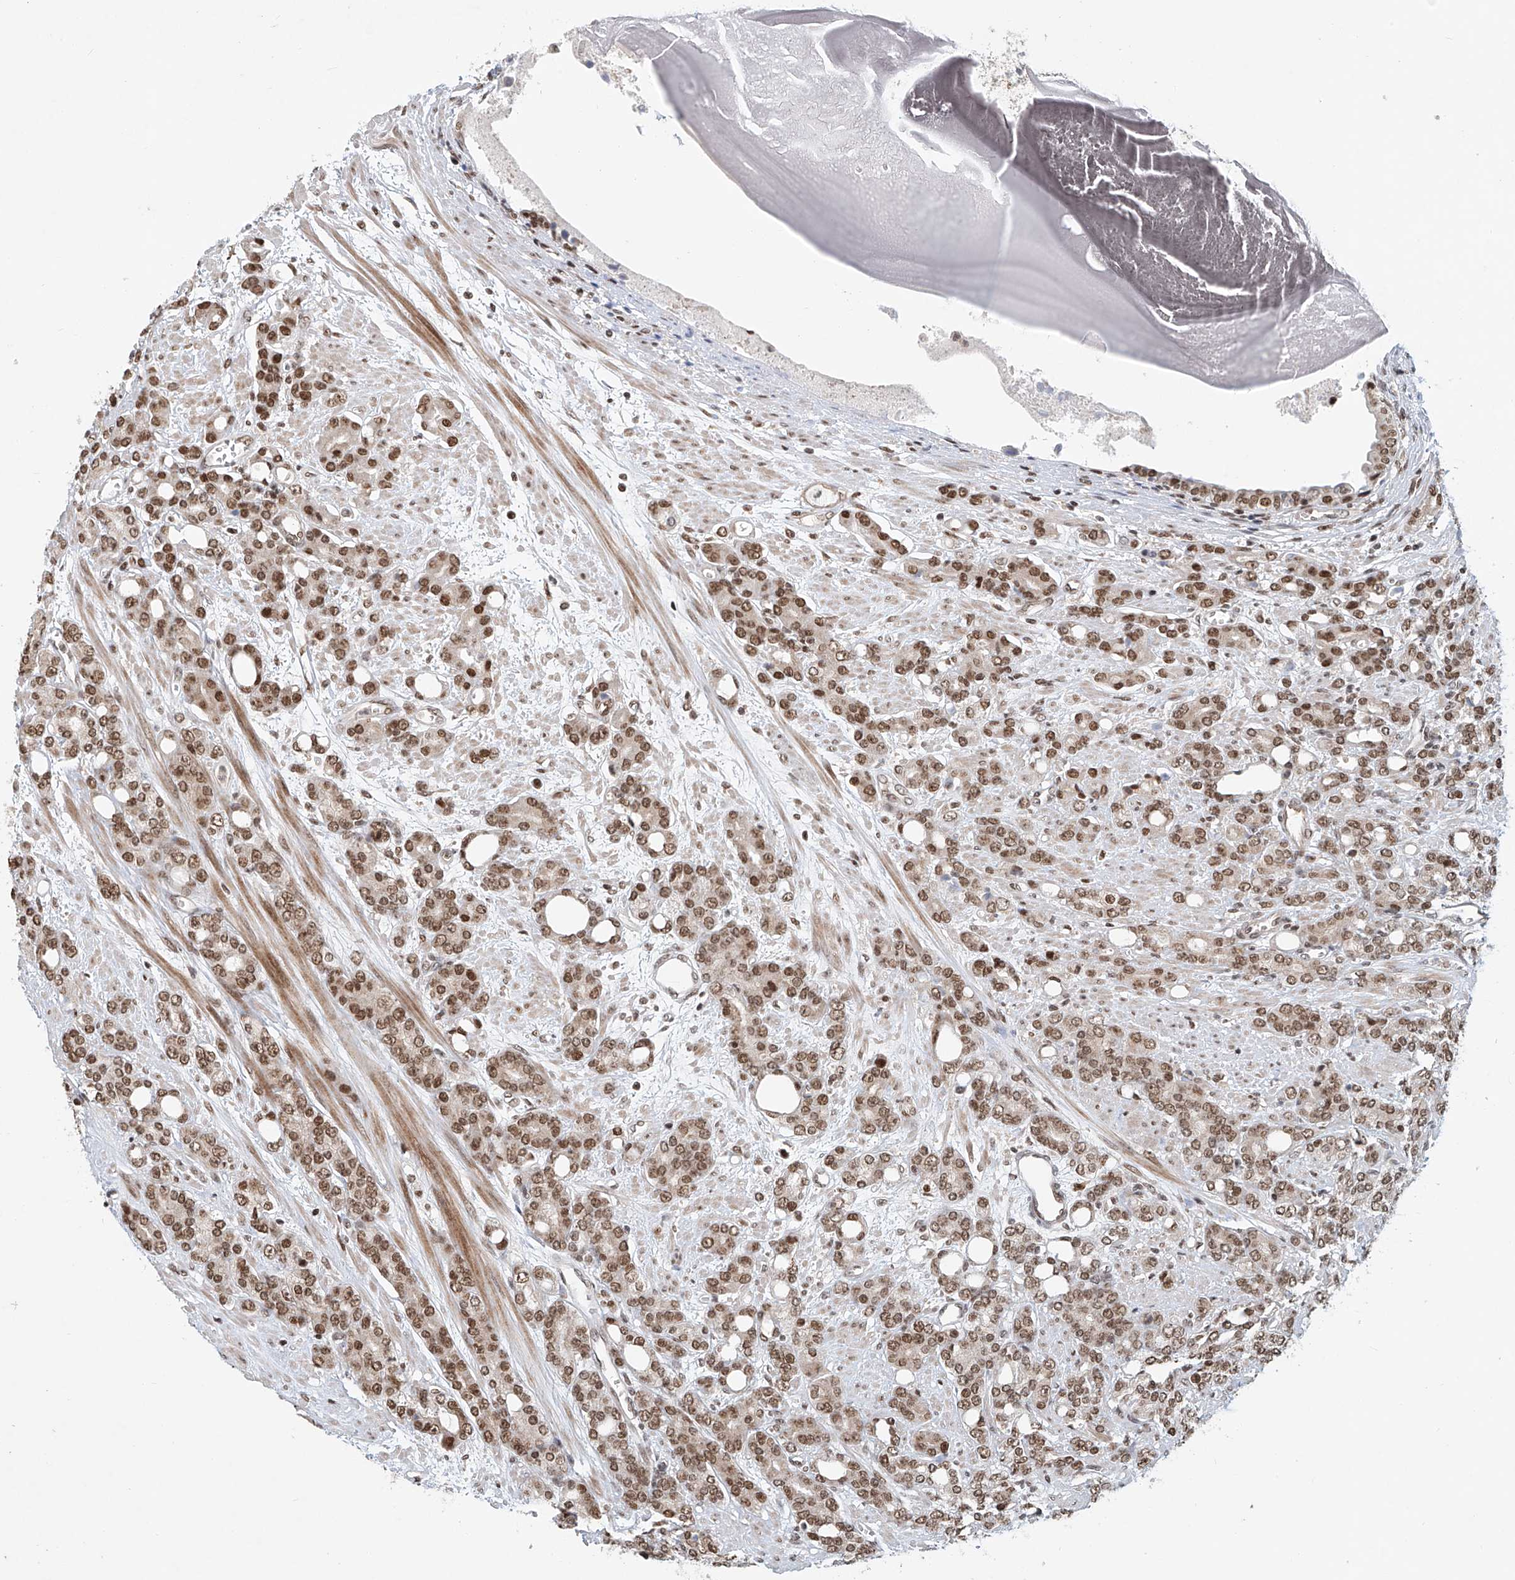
{"staining": {"intensity": "moderate", "quantity": ">75%", "location": "nuclear"}, "tissue": "prostate cancer", "cell_type": "Tumor cells", "image_type": "cancer", "snomed": [{"axis": "morphology", "description": "Adenocarcinoma, High grade"}, {"axis": "topography", "description": "Prostate"}], "caption": "Immunohistochemical staining of human prostate high-grade adenocarcinoma demonstrates moderate nuclear protein staining in approximately >75% of tumor cells.", "gene": "ZNF470", "patient": {"sex": "male", "age": 62}}